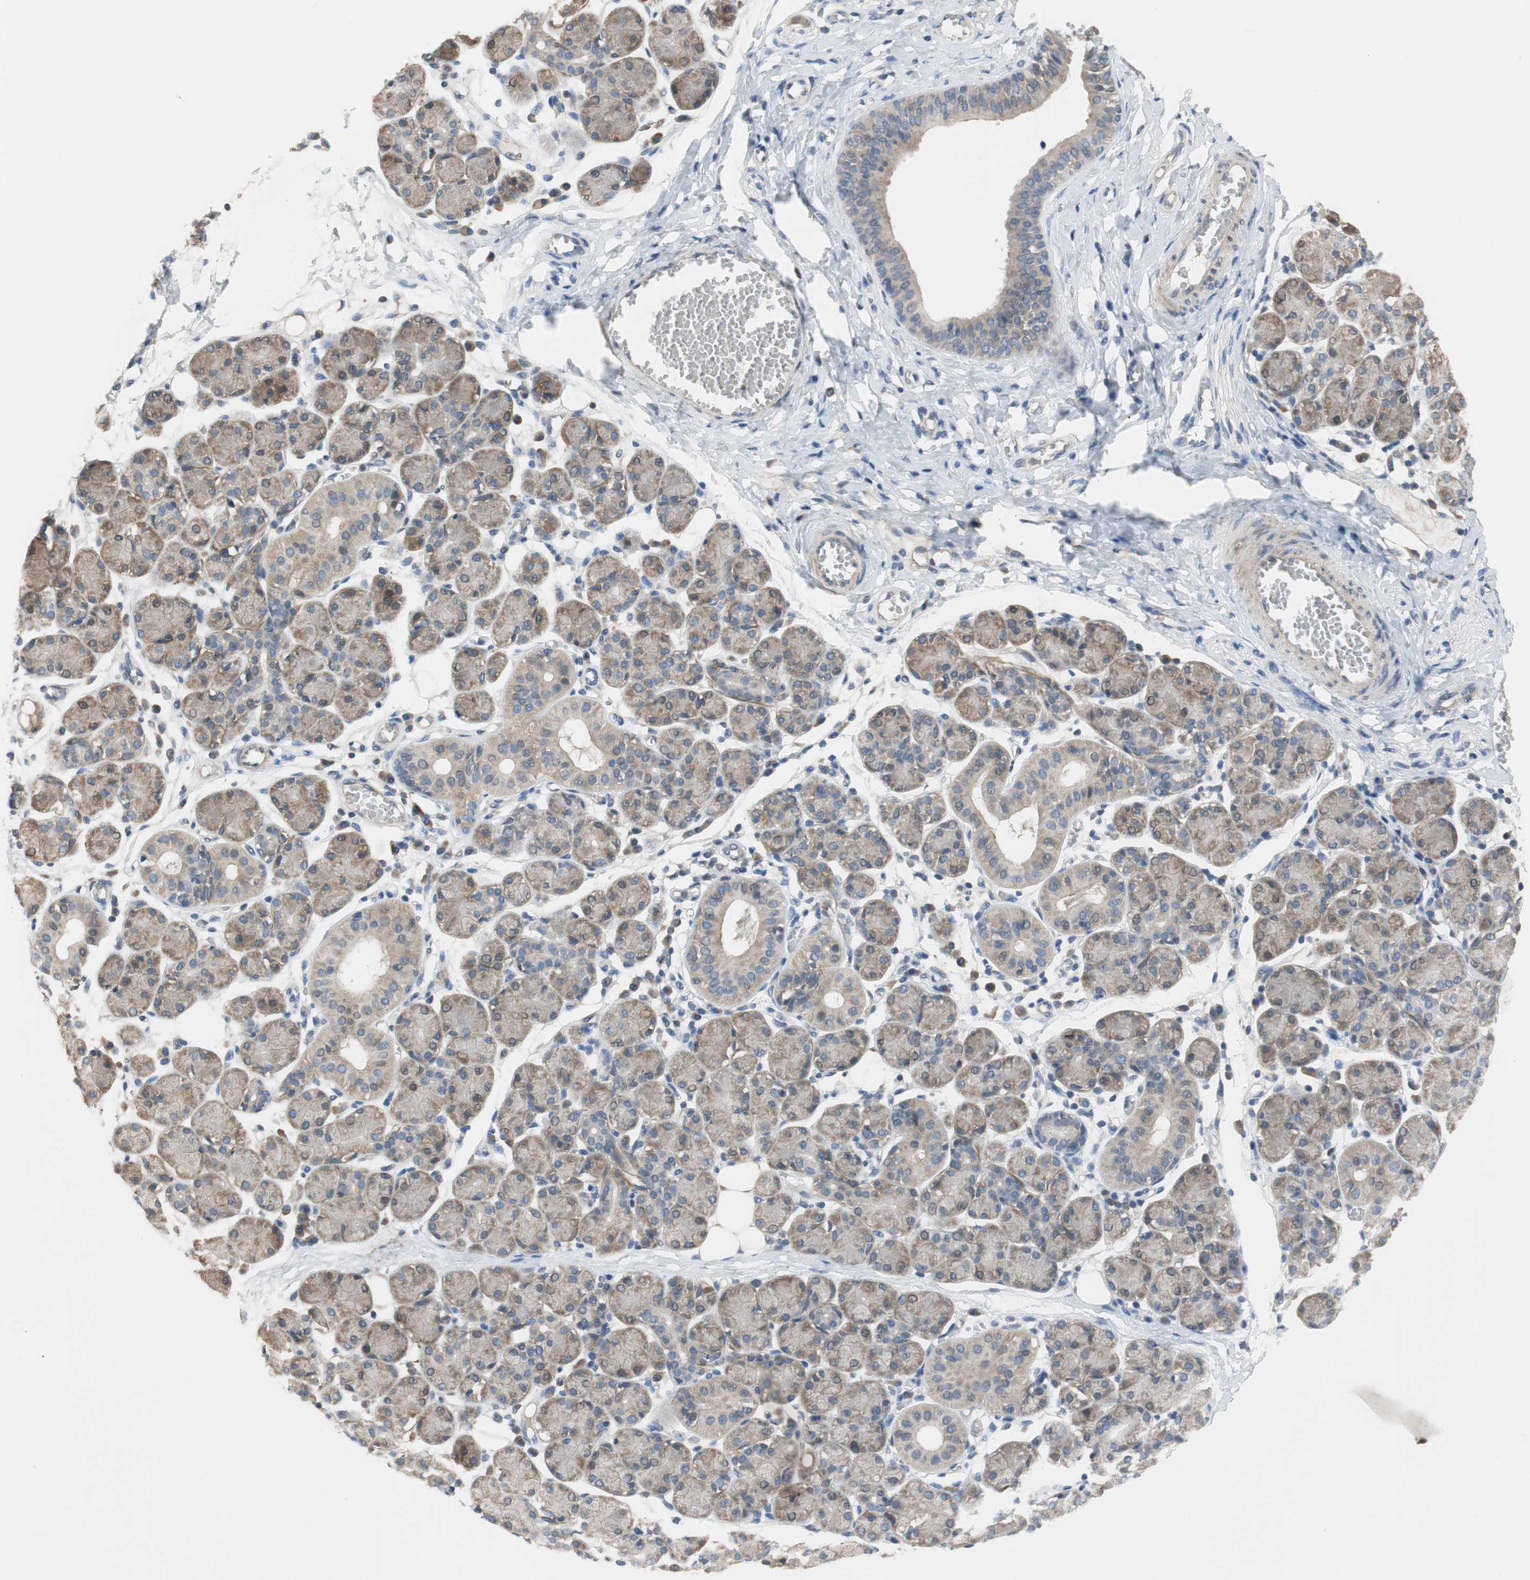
{"staining": {"intensity": "weak", "quantity": ">75%", "location": "cytoplasmic/membranous"}, "tissue": "salivary gland", "cell_type": "Glandular cells", "image_type": "normal", "snomed": [{"axis": "morphology", "description": "Normal tissue, NOS"}, {"axis": "morphology", "description": "Inflammation, NOS"}, {"axis": "topography", "description": "Lymph node"}, {"axis": "topography", "description": "Salivary gland"}], "caption": "Protein expression by immunohistochemistry (IHC) shows weak cytoplasmic/membranous staining in about >75% of glandular cells in benign salivary gland.", "gene": "TACR3", "patient": {"sex": "male", "age": 3}}